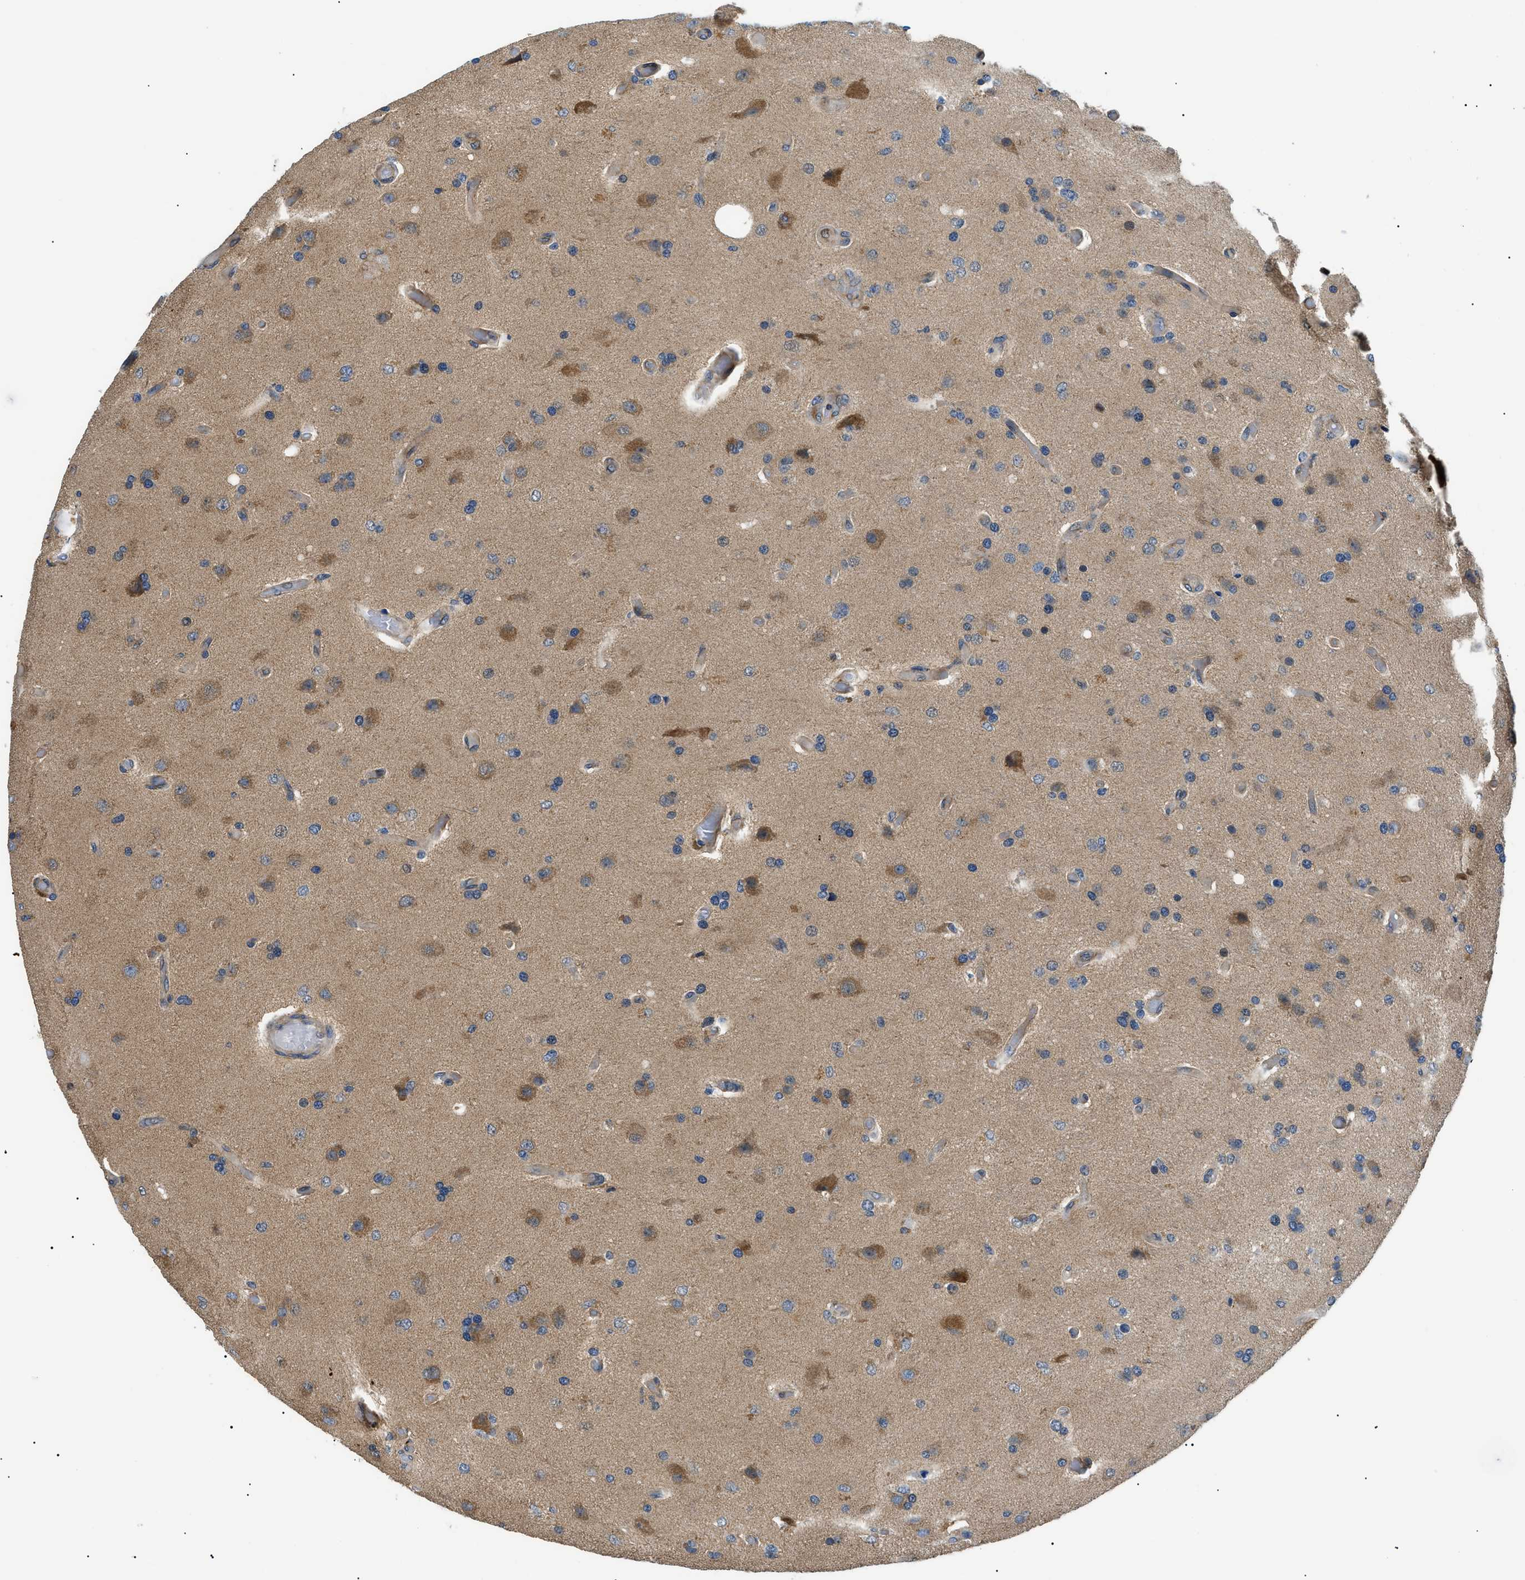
{"staining": {"intensity": "moderate", "quantity": "25%-75%", "location": "cytoplasmic/membranous"}, "tissue": "glioma", "cell_type": "Tumor cells", "image_type": "cancer", "snomed": [{"axis": "morphology", "description": "Normal tissue, NOS"}, {"axis": "morphology", "description": "Glioma, malignant, High grade"}, {"axis": "topography", "description": "Cerebral cortex"}], "caption": "Immunohistochemistry histopathology image of neoplastic tissue: human malignant glioma (high-grade) stained using IHC reveals medium levels of moderate protein expression localized specifically in the cytoplasmic/membranous of tumor cells, appearing as a cytoplasmic/membranous brown color.", "gene": "SRPK1", "patient": {"sex": "male", "age": 77}}